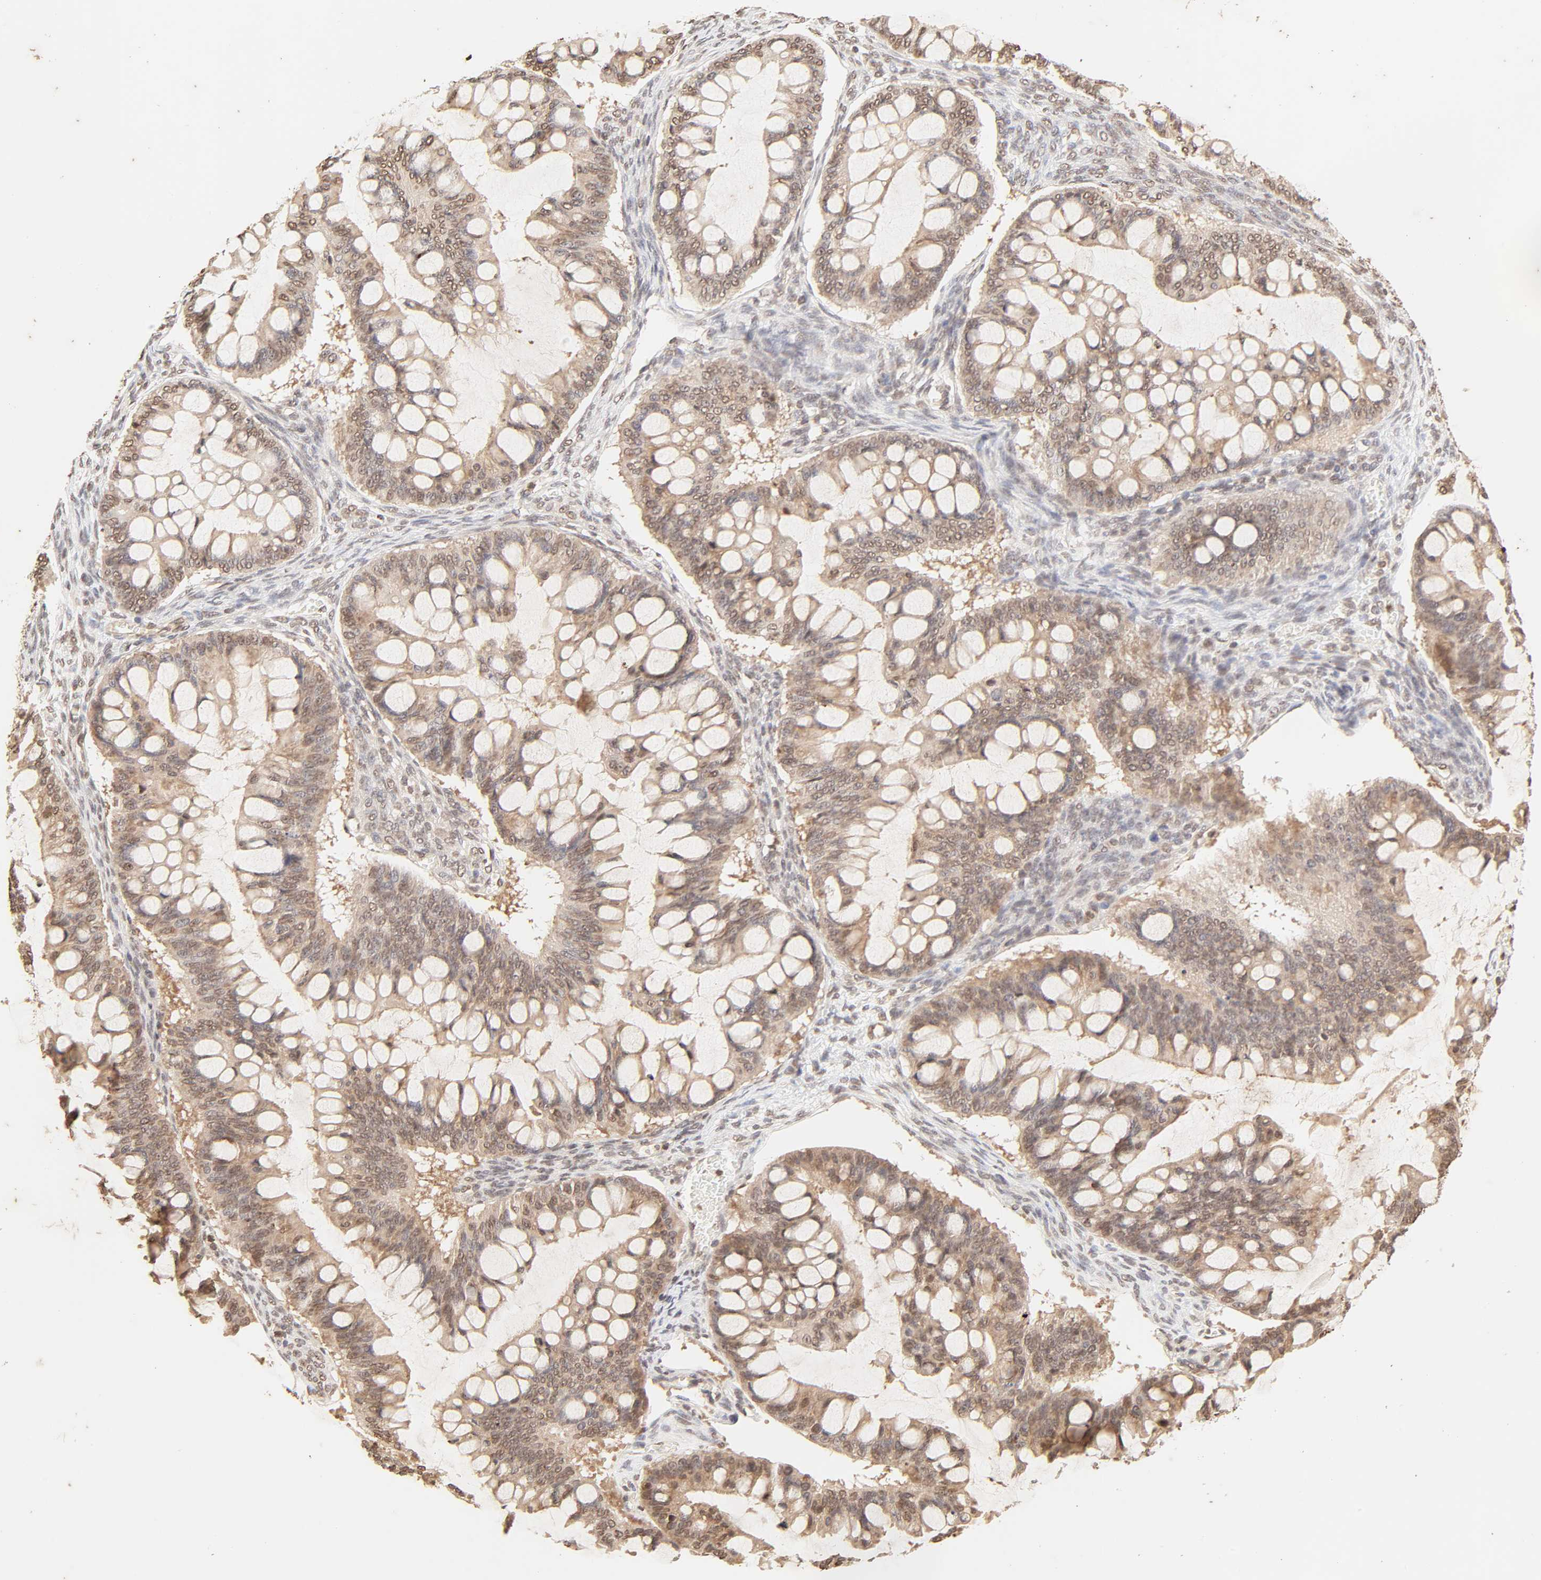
{"staining": {"intensity": "moderate", "quantity": ">75%", "location": "cytoplasmic/membranous,nuclear"}, "tissue": "ovarian cancer", "cell_type": "Tumor cells", "image_type": "cancer", "snomed": [{"axis": "morphology", "description": "Cystadenocarcinoma, mucinous, NOS"}, {"axis": "topography", "description": "Ovary"}], "caption": "This image exhibits immunohistochemistry staining of ovarian cancer, with medium moderate cytoplasmic/membranous and nuclear positivity in approximately >75% of tumor cells.", "gene": "TBL1X", "patient": {"sex": "female", "age": 73}}